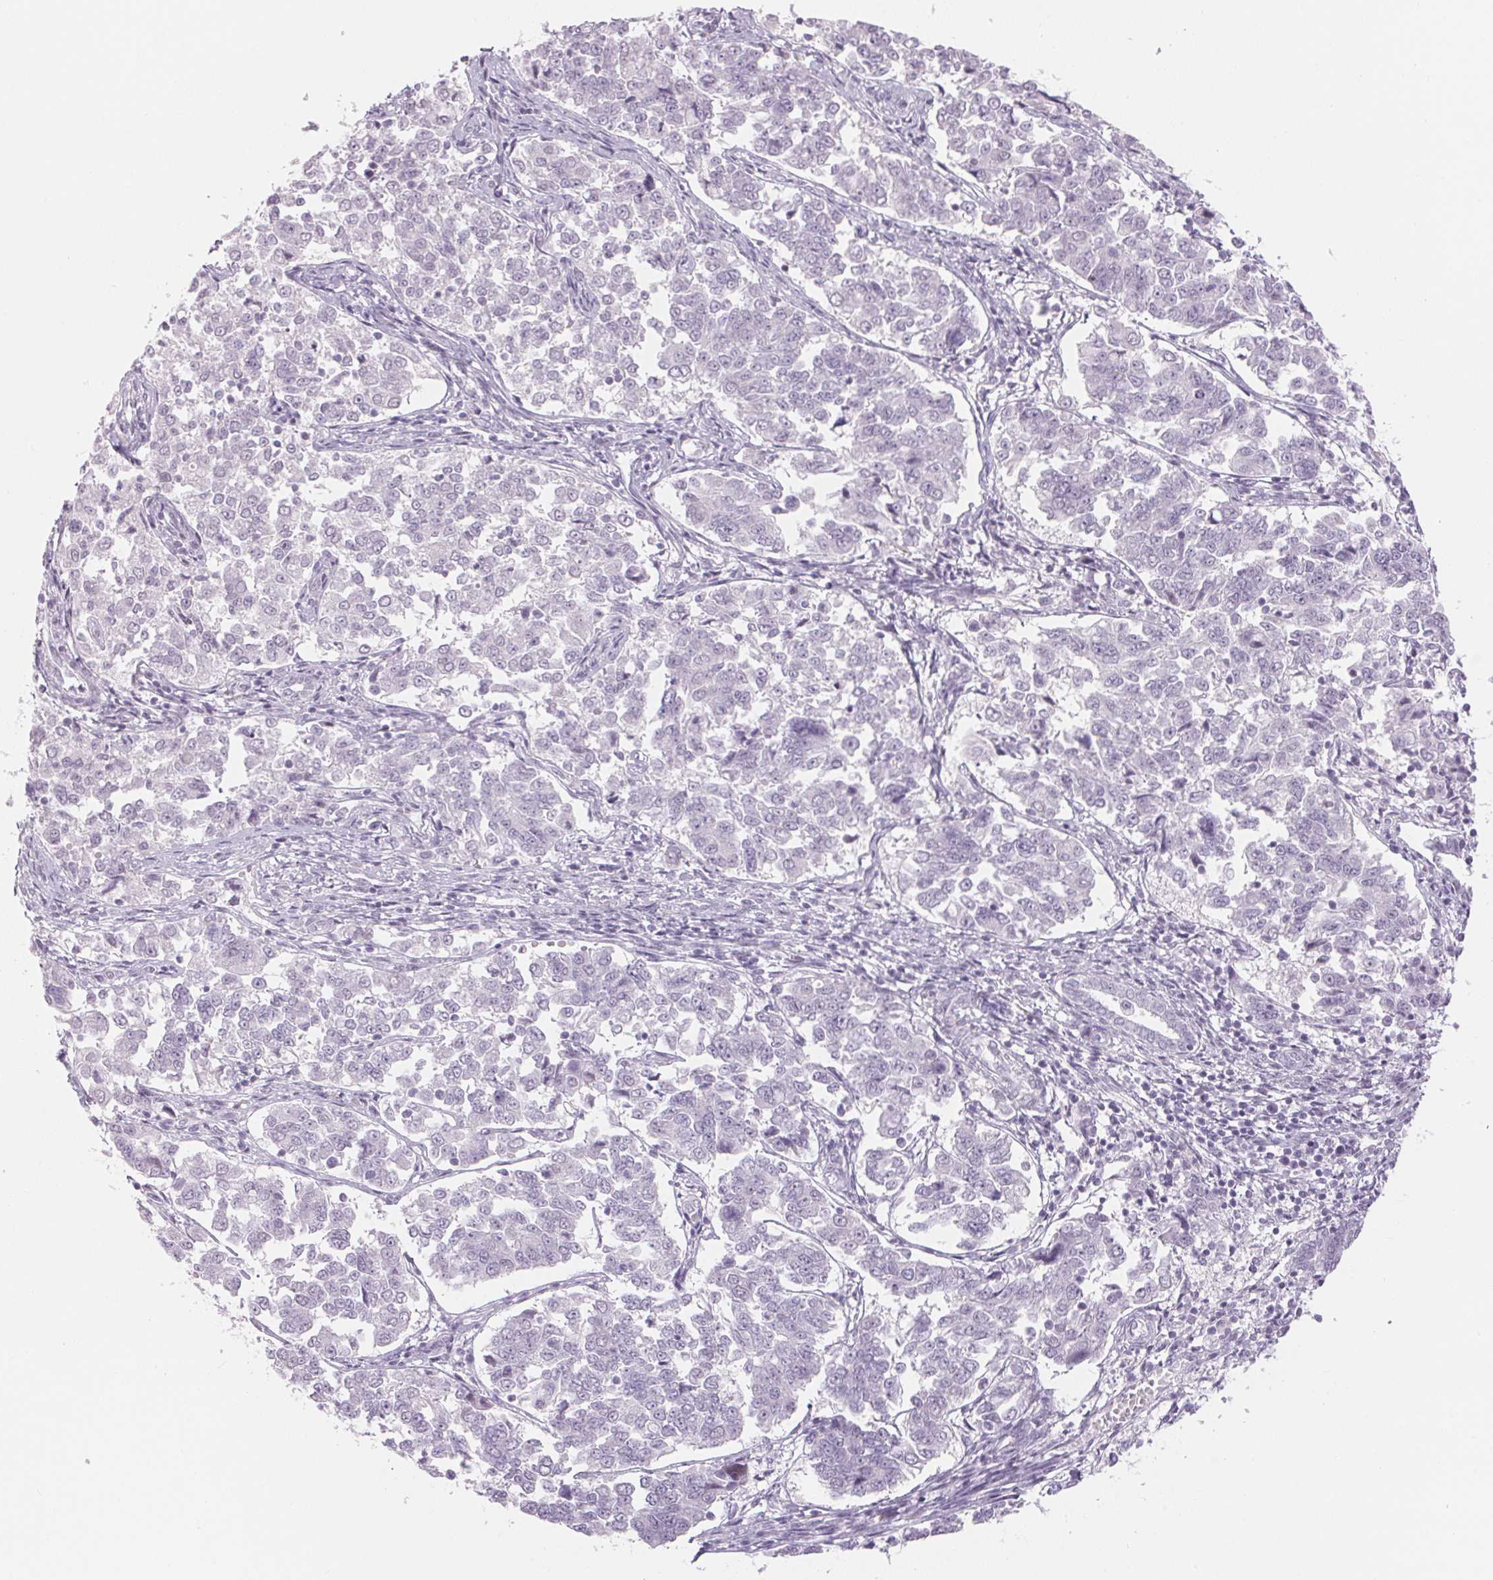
{"staining": {"intensity": "negative", "quantity": "none", "location": "none"}, "tissue": "endometrial cancer", "cell_type": "Tumor cells", "image_type": "cancer", "snomed": [{"axis": "morphology", "description": "Adenocarcinoma, NOS"}, {"axis": "topography", "description": "Endometrium"}], "caption": "This is a micrograph of IHC staining of endometrial adenocarcinoma, which shows no positivity in tumor cells.", "gene": "CADPS", "patient": {"sex": "female", "age": 43}}